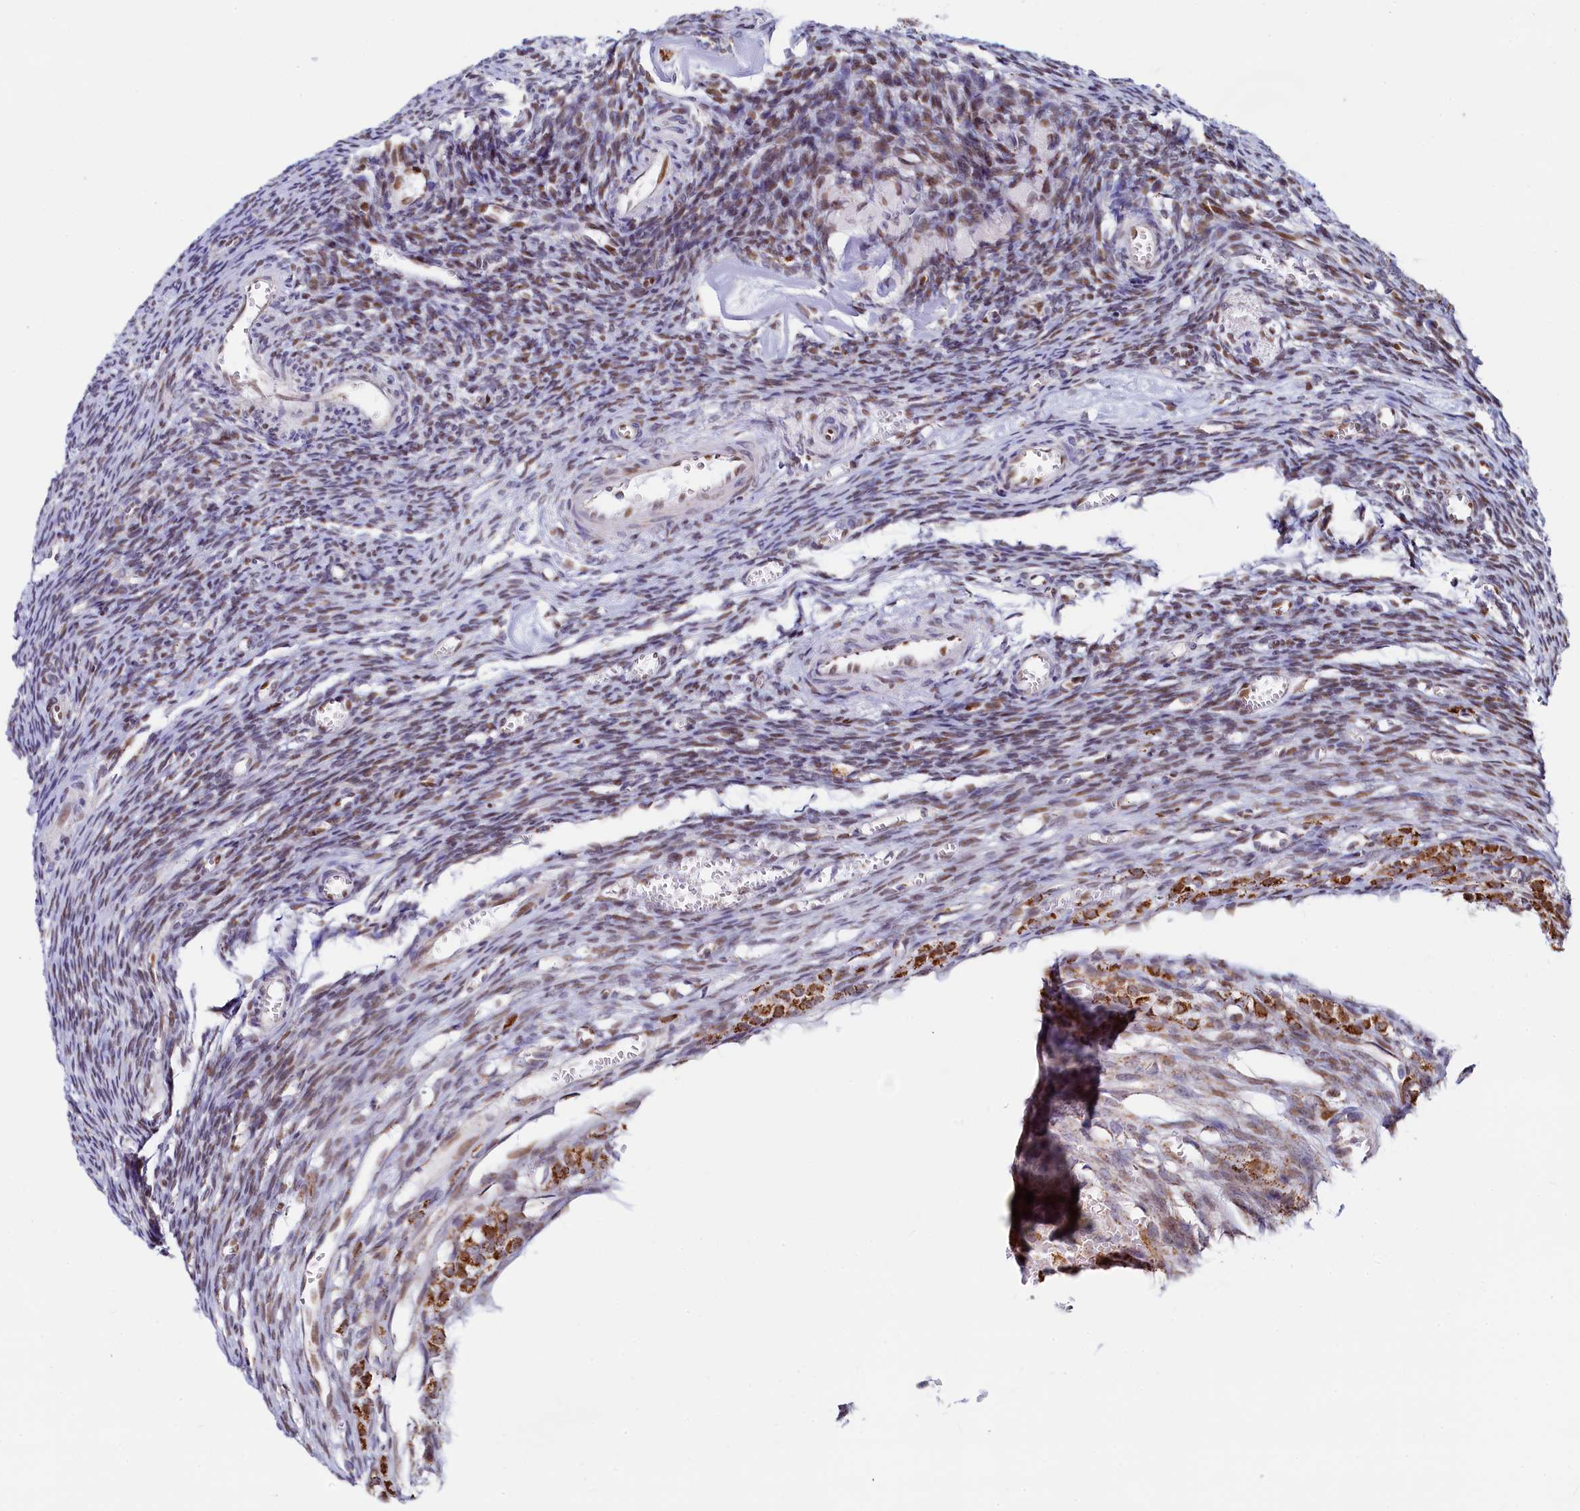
{"staining": {"intensity": "moderate", "quantity": "<25%", "location": "cytoplasmic/membranous"}, "tissue": "ovary", "cell_type": "Ovarian stroma cells", "image_type": "normal", "snomed": [{"axis": "morphology", "description": "Normal tissue, NOS"}, {"axis": "topography", "description": "Ovary"}], "caption": "Protein positivity by immunohistochemistry displays moderate cytoplasmic/membranous staining in about <25% of ovarian stroma cells in unremarkable ovary. (Brightfield microscopy of DAB IHC at high magnification).", "gene": "HDGFL3", "patient": {"sex": "female", "age": 39}}